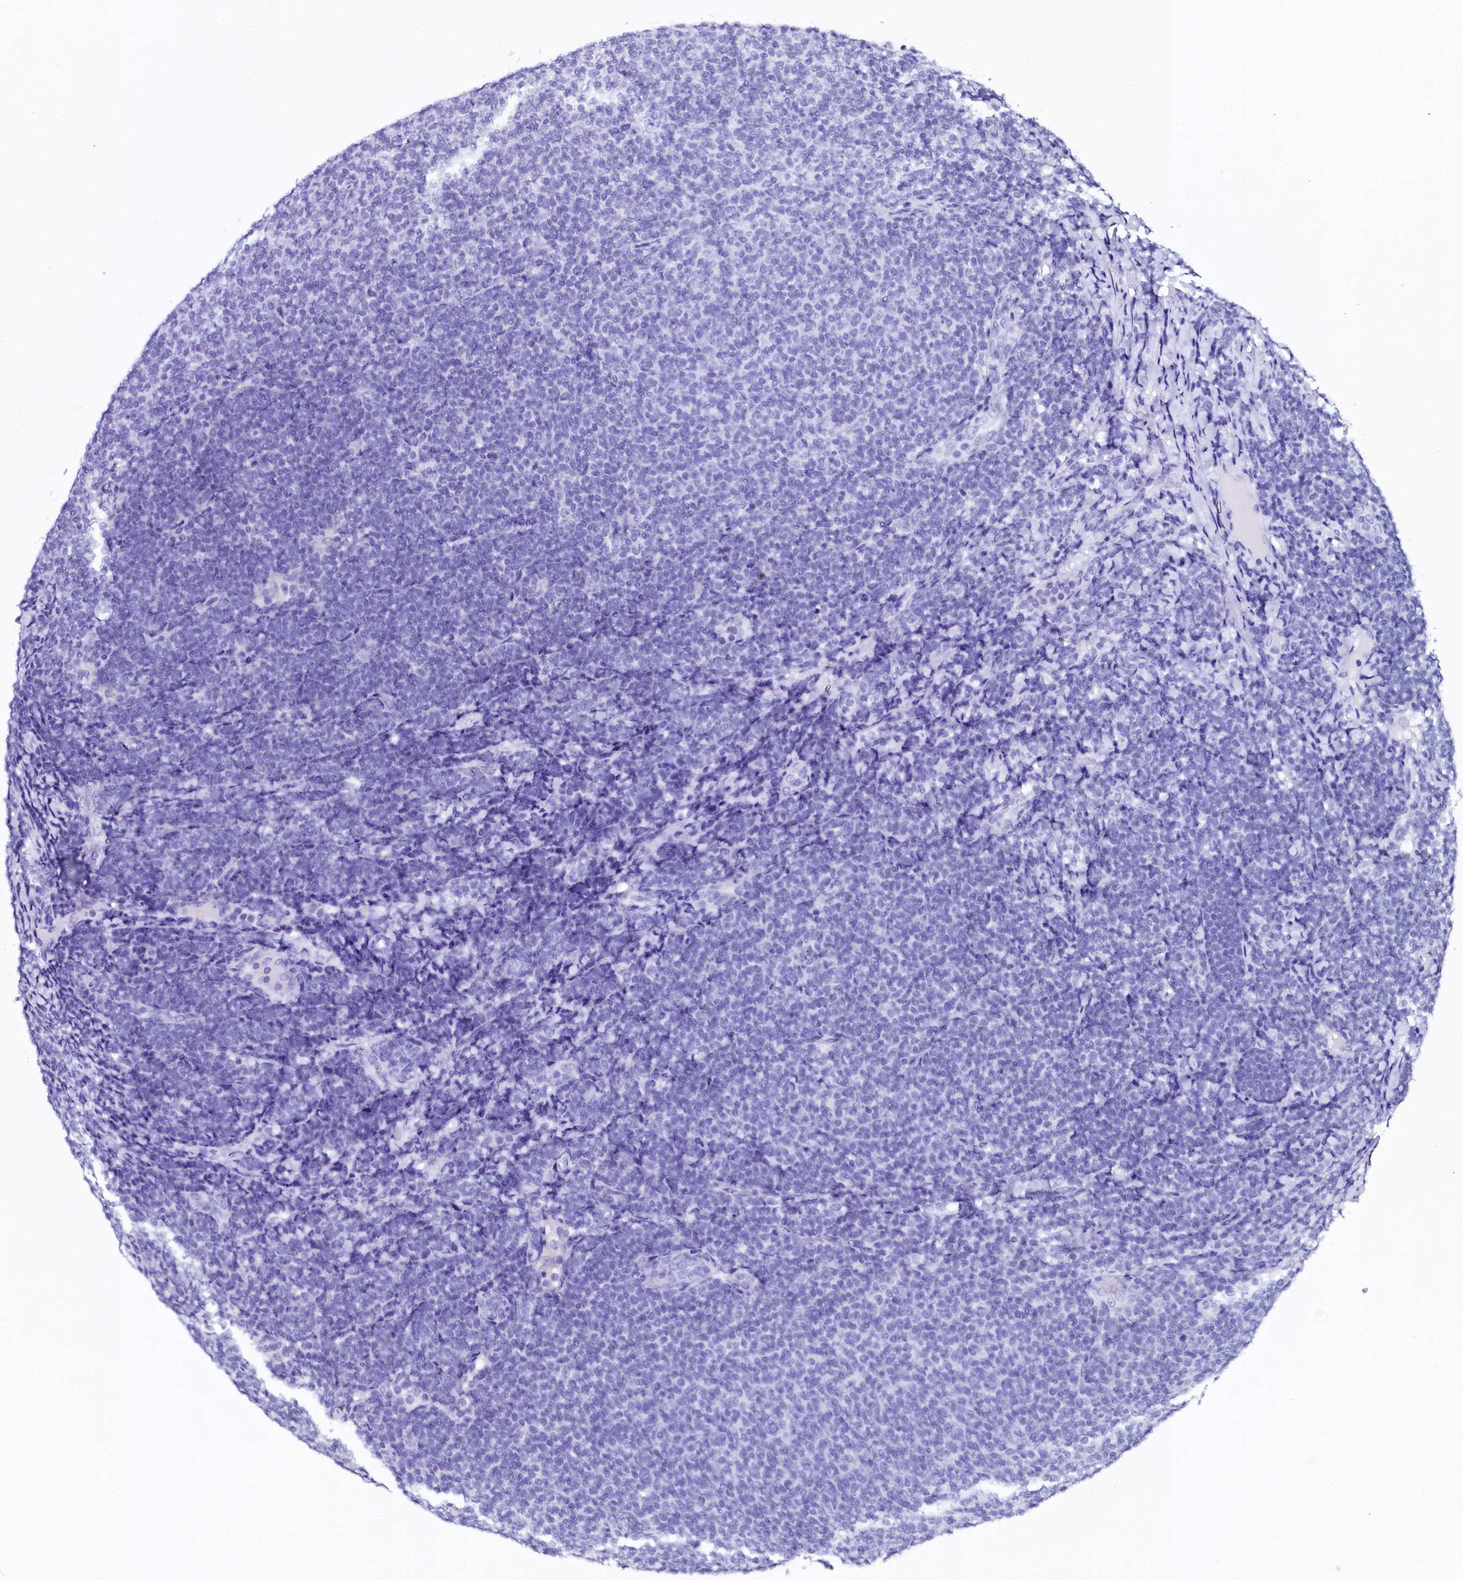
{"staining": {"intensity": "negative", "quantity": "none", "location": "none"}, "tissue": "lymphoma", "cell_type": "Tumor cells", "image_type": "cancer", "snomed": [{"axis": "morphology", "description": "Malignant lymphoma, non-Hodgkin's type, Low grade"}, {"axis": "topography", "description": "Lymph node"}], "caption": "Immunohistochemical staining of lymphoma exhibits no significant staining in tumor cells.", "gene": "SORD", "patient": {"sex": "male", "age": 66}}